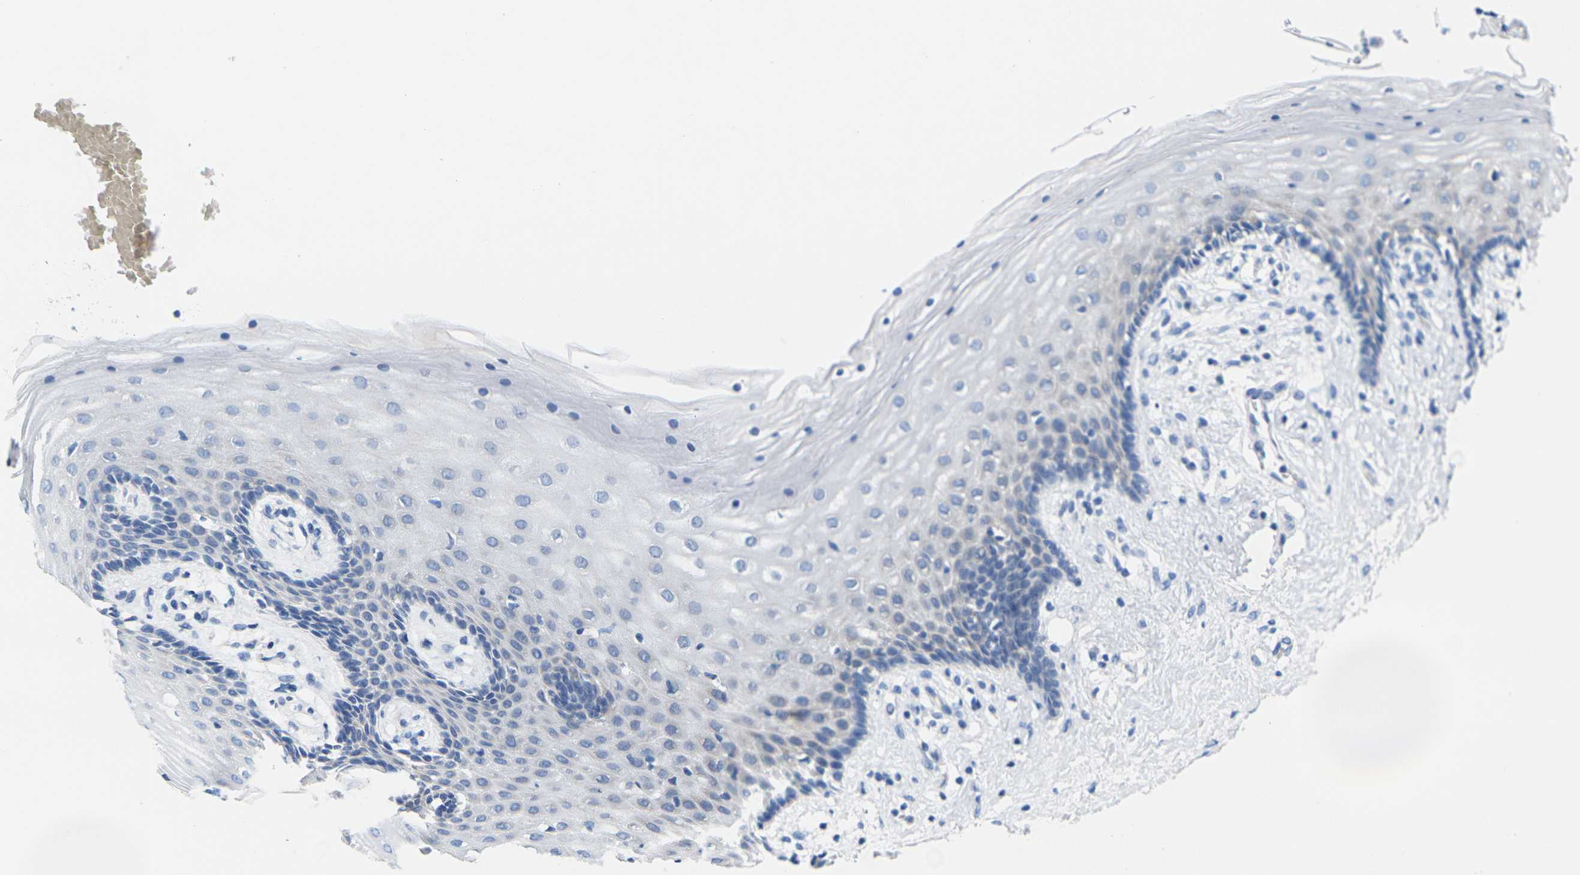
{"staining": {"intensity": "weak", "quantity": "<25%", "location": "cytoplasmic/membranous"}, "tissue": "vagina", "cell_type": "Squamous epithelial cells", "image_type": "normal", "snomed": [{"axis": "morphology", "description": "Normal tissue, NOS"}, {"axis": "topography", "description": "Vagina"}], "caption": "Normal vagina was stained to show a protein in brown. There is no significant positivity in squamous epithelial cells.", "gene": "TMEM204", "patient": {"sex": "female", "age": 44}}